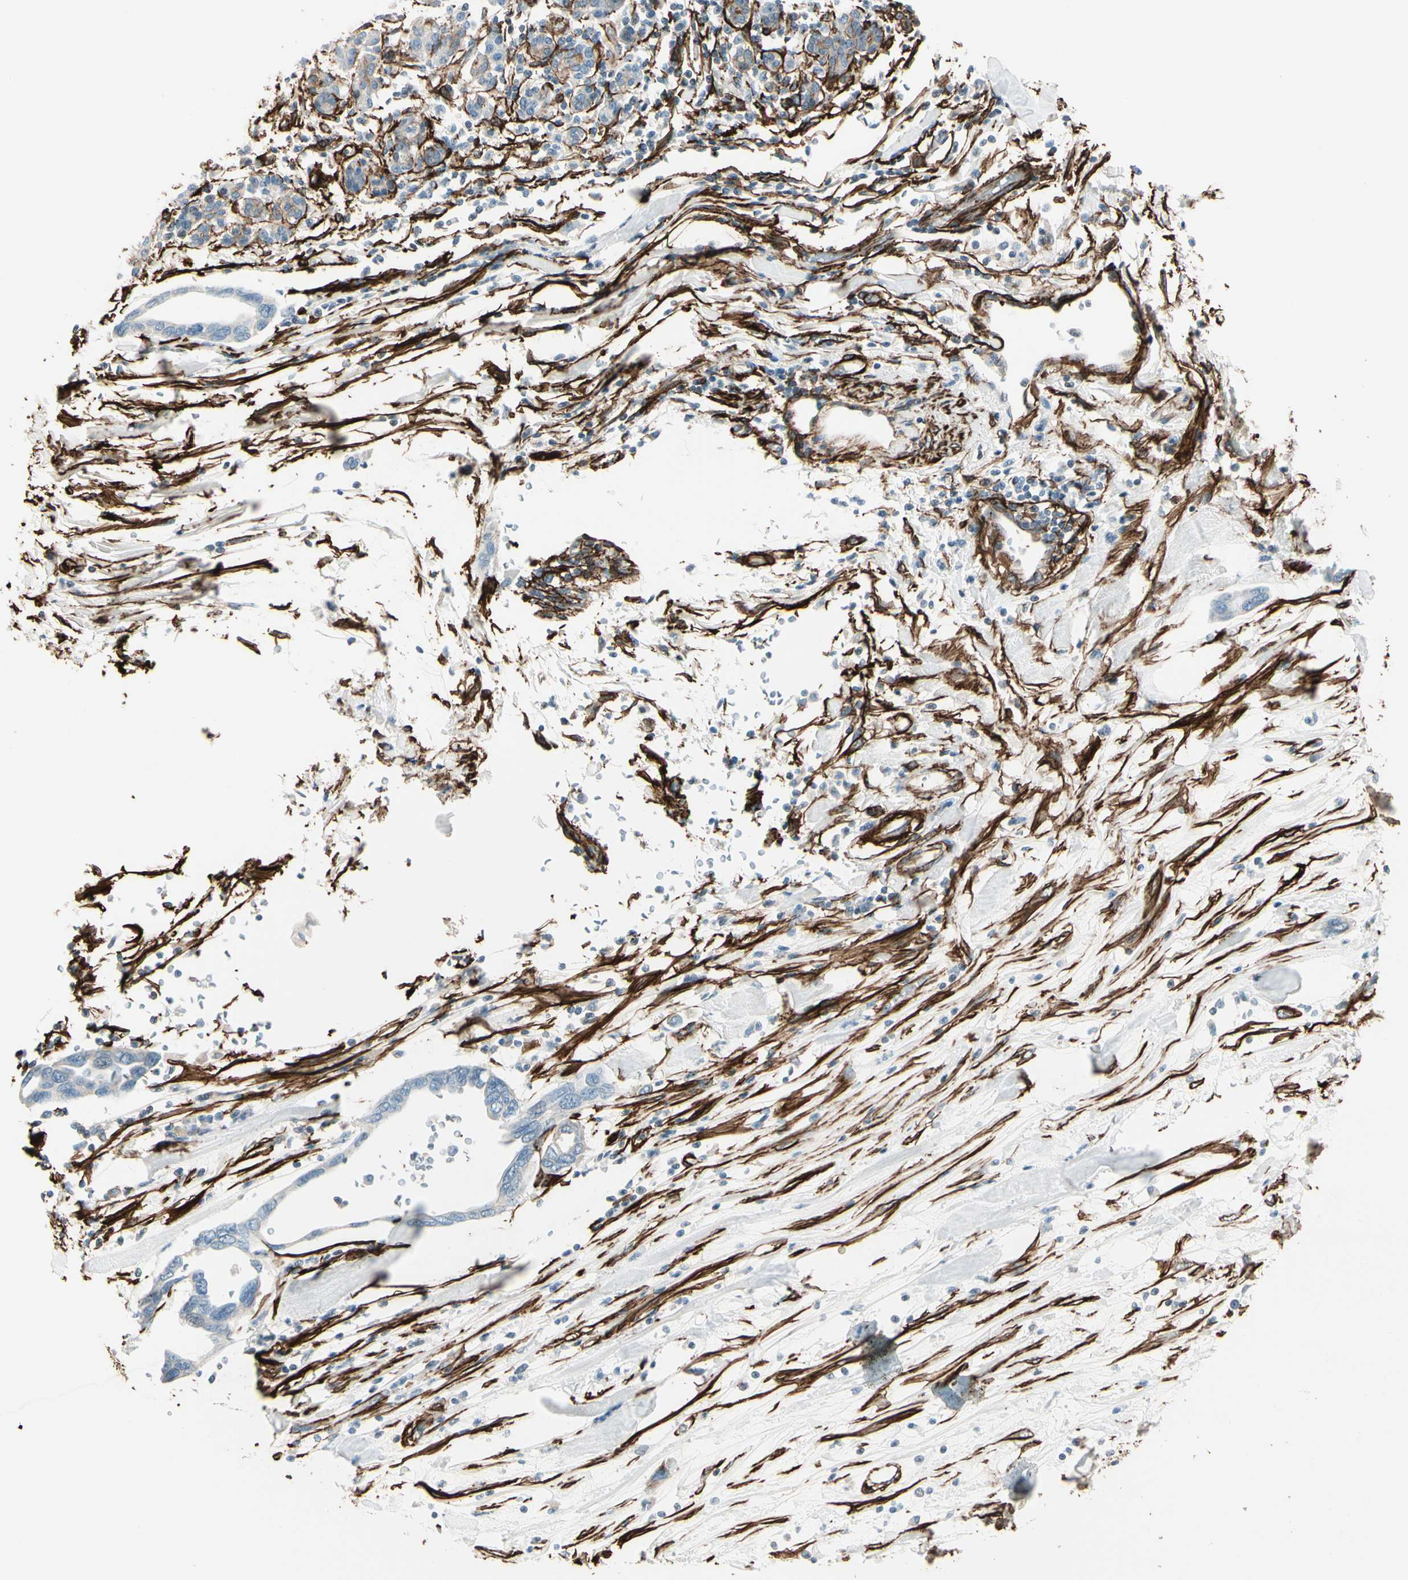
{"staining": {"intensity": "negative", "quantity": "none", "location": "none"}, "tissue": "pancreatic cancer", "cell_type": "Tumor cells", "image_type": "cancer", "snomed": [{"axis": "morphology", "description": "Adenocarcinoma, NOS"}, {"axis": "topography", "description": "Pancreas"}], "caption": "DAB (3,3'-diaminobenzidine) immunohistochemical staining of pancreatic cancer (adenocarcinoma) demonstrates no significant expression in tumor cells. (DAB IHC, high magnification).", "gene": "CALD1", "patient": {"sex": "female", "age": 57}}